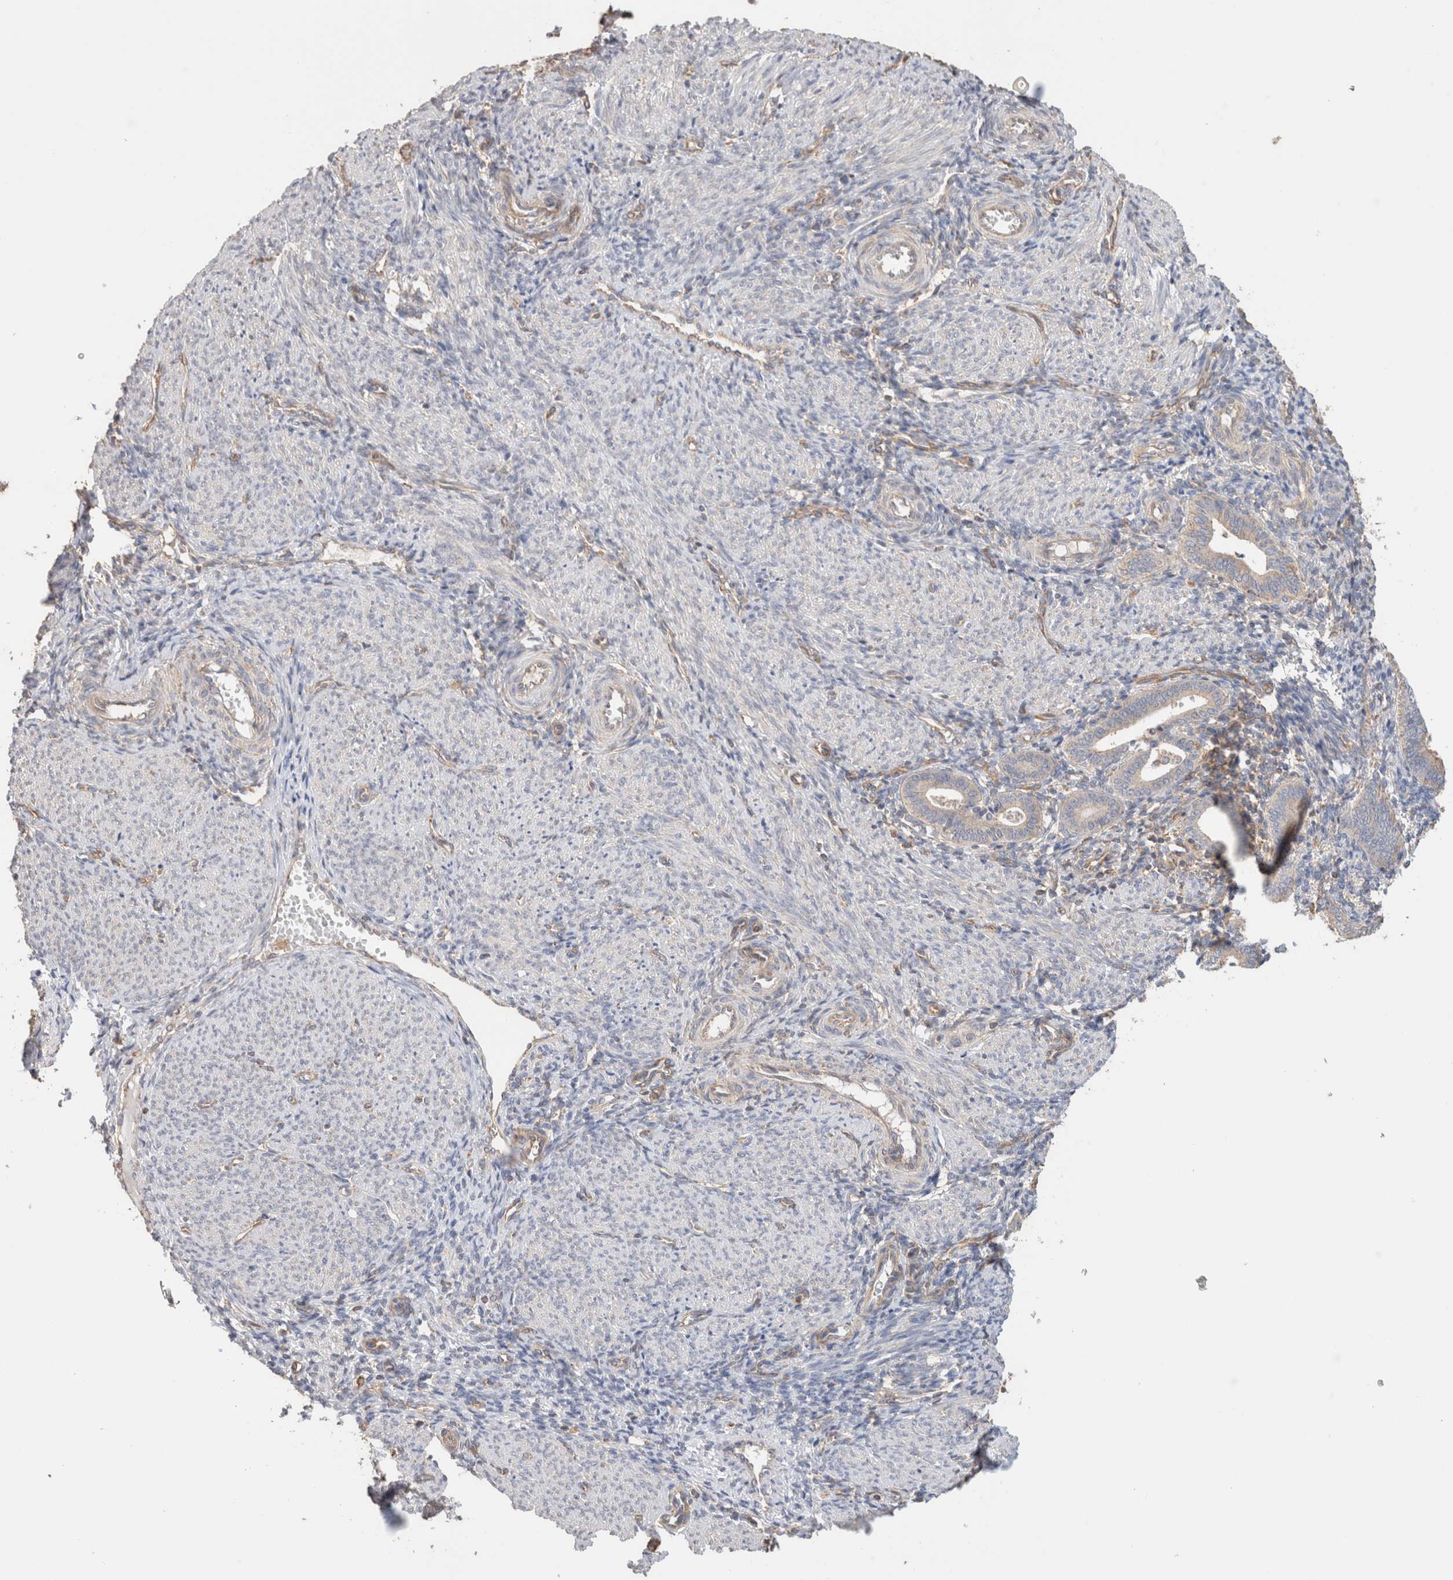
{"staining": {"intensity": "moderate", "quantity": "<25%", "location": "cytoplasmic/membranous"}, "tissue": "endometrium", "cell_type": "Cells in endometrial stroma", "image_type": "normal", "snomed": [{"axis": "morphology", "description": "Normal tissue, NOS"}, {"axis": "topography", "description": "Uterus"}, {"axis": "topography", "description": "Endometrium"}], "caption": "Immunohistochemical staining of benign human endometrium demonstrates low levels of moderate cytoplasmic/membranous expression in approximately <25% of cells in endometrial stroma.", "gene": "CFAP418", "patient": {"sex": "female", "age": 33}}